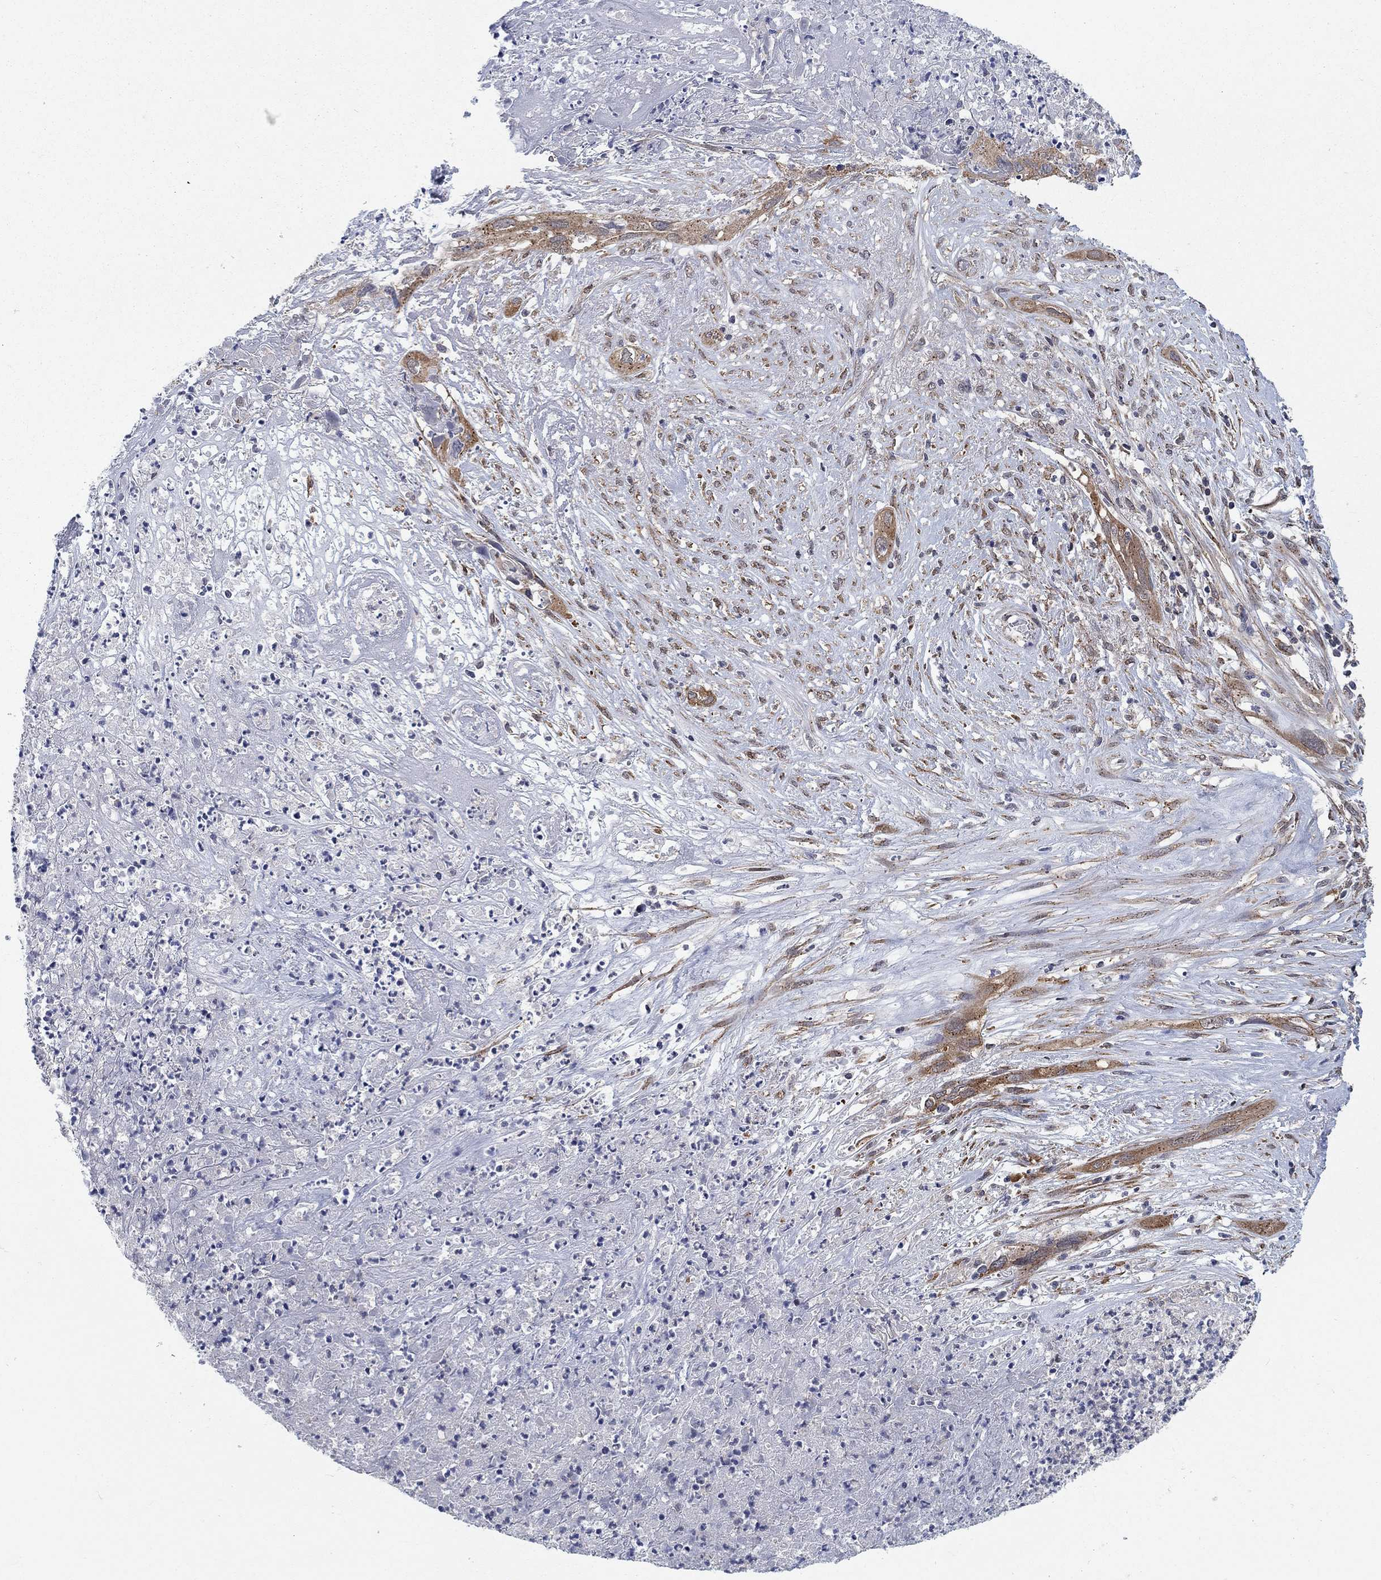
{"staining": {"intensity": "moderate", "quantity": "25%-75%", "location": "cytoplasmic/membranous"}, "tissue": "cervical cancer", "cell_type": "Tumor cells", "image_type": "cancer", "snomed": [{"axis": "morphology", "description": "Squamous cell carcinoma, NOS"}, {"axis": "topography", "description": "Cervix"}], "caption": "Moderate cytoplasmic/membranous expression is identified in about 25%-75% of tumor cells in cervical squamous cell carcinoma.", "gene": "SH3RF1", "patient": {"sex": "female", "age": 57}}